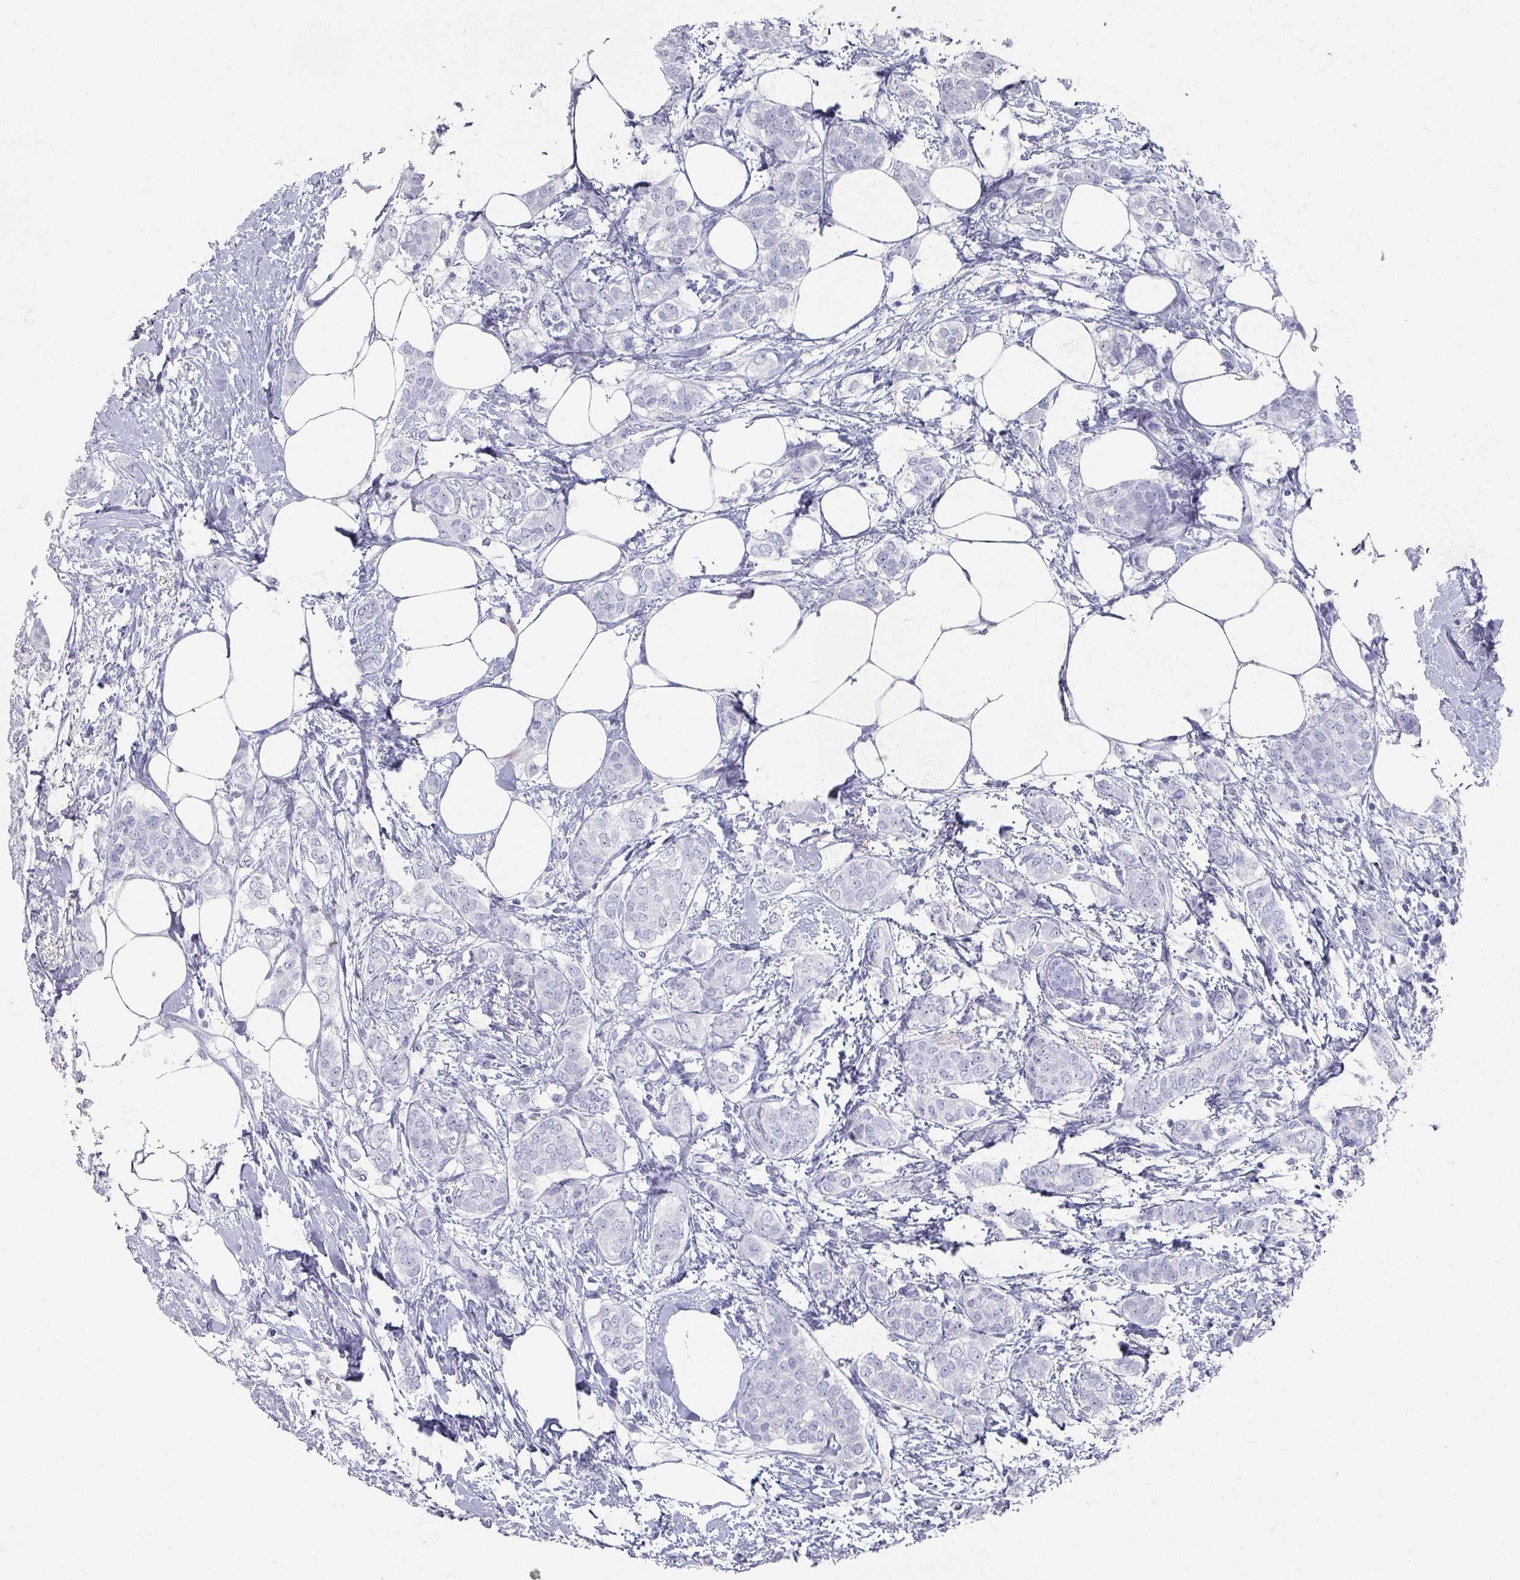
{"staining": {"intensity": "negative", "quantity": "none", "location": "none"}, "tissue": "breast cancer", "cell_type": "Tumor cells", "image_type": "cancer", "snomed": [{"axis": "morphology", "description": "Duct carcinoma"}, {"axis": "topography", "description": "Breast"}], "caption": "Tumor cells are negative for protein expression in human breast intraductal carcinoma.", "gene": "OMG", "patient": {"sex": "female", "age": 72}}